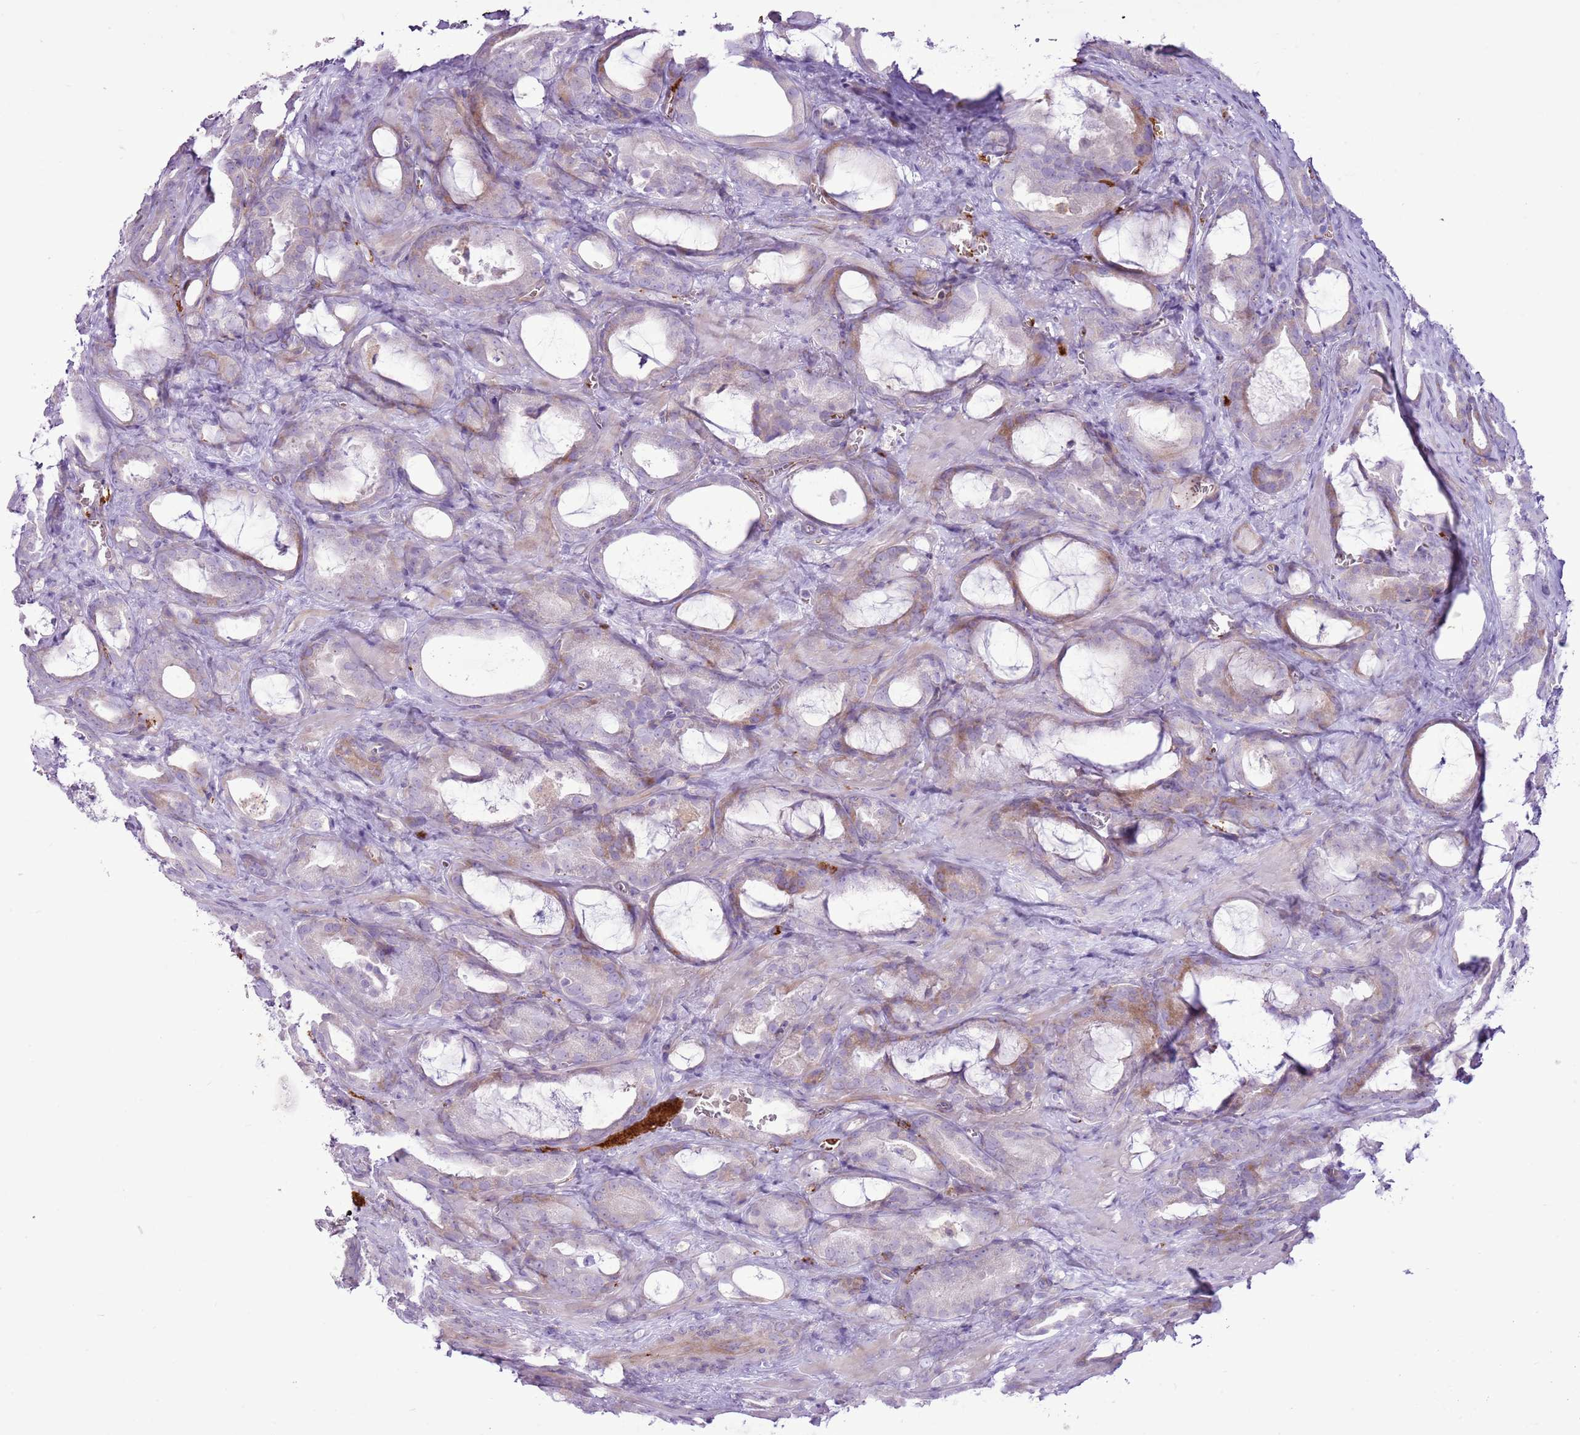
{"staining": {"intensity": "moderate", "quantity": "<25%", "location": "cytoplasmic/membranous"}, "tissue": "prostate cancer", "cell_type": "Tumor cells", "image_type": "cancer", "snomed": [{"axis": "morphology", "description": "Adenocarcinoma, High grade"}, {"axis": "topography", "description": "Prostate"}], "caption": "IHC of human prostate cancer (adenocarcinoma (high-grade)) reveals low levels of moderate cytoplasmic/membranous positivity in about <25% of tumor cells.", "gene": "CHAC2", "patient": {"sex": "male", "age": 72}}